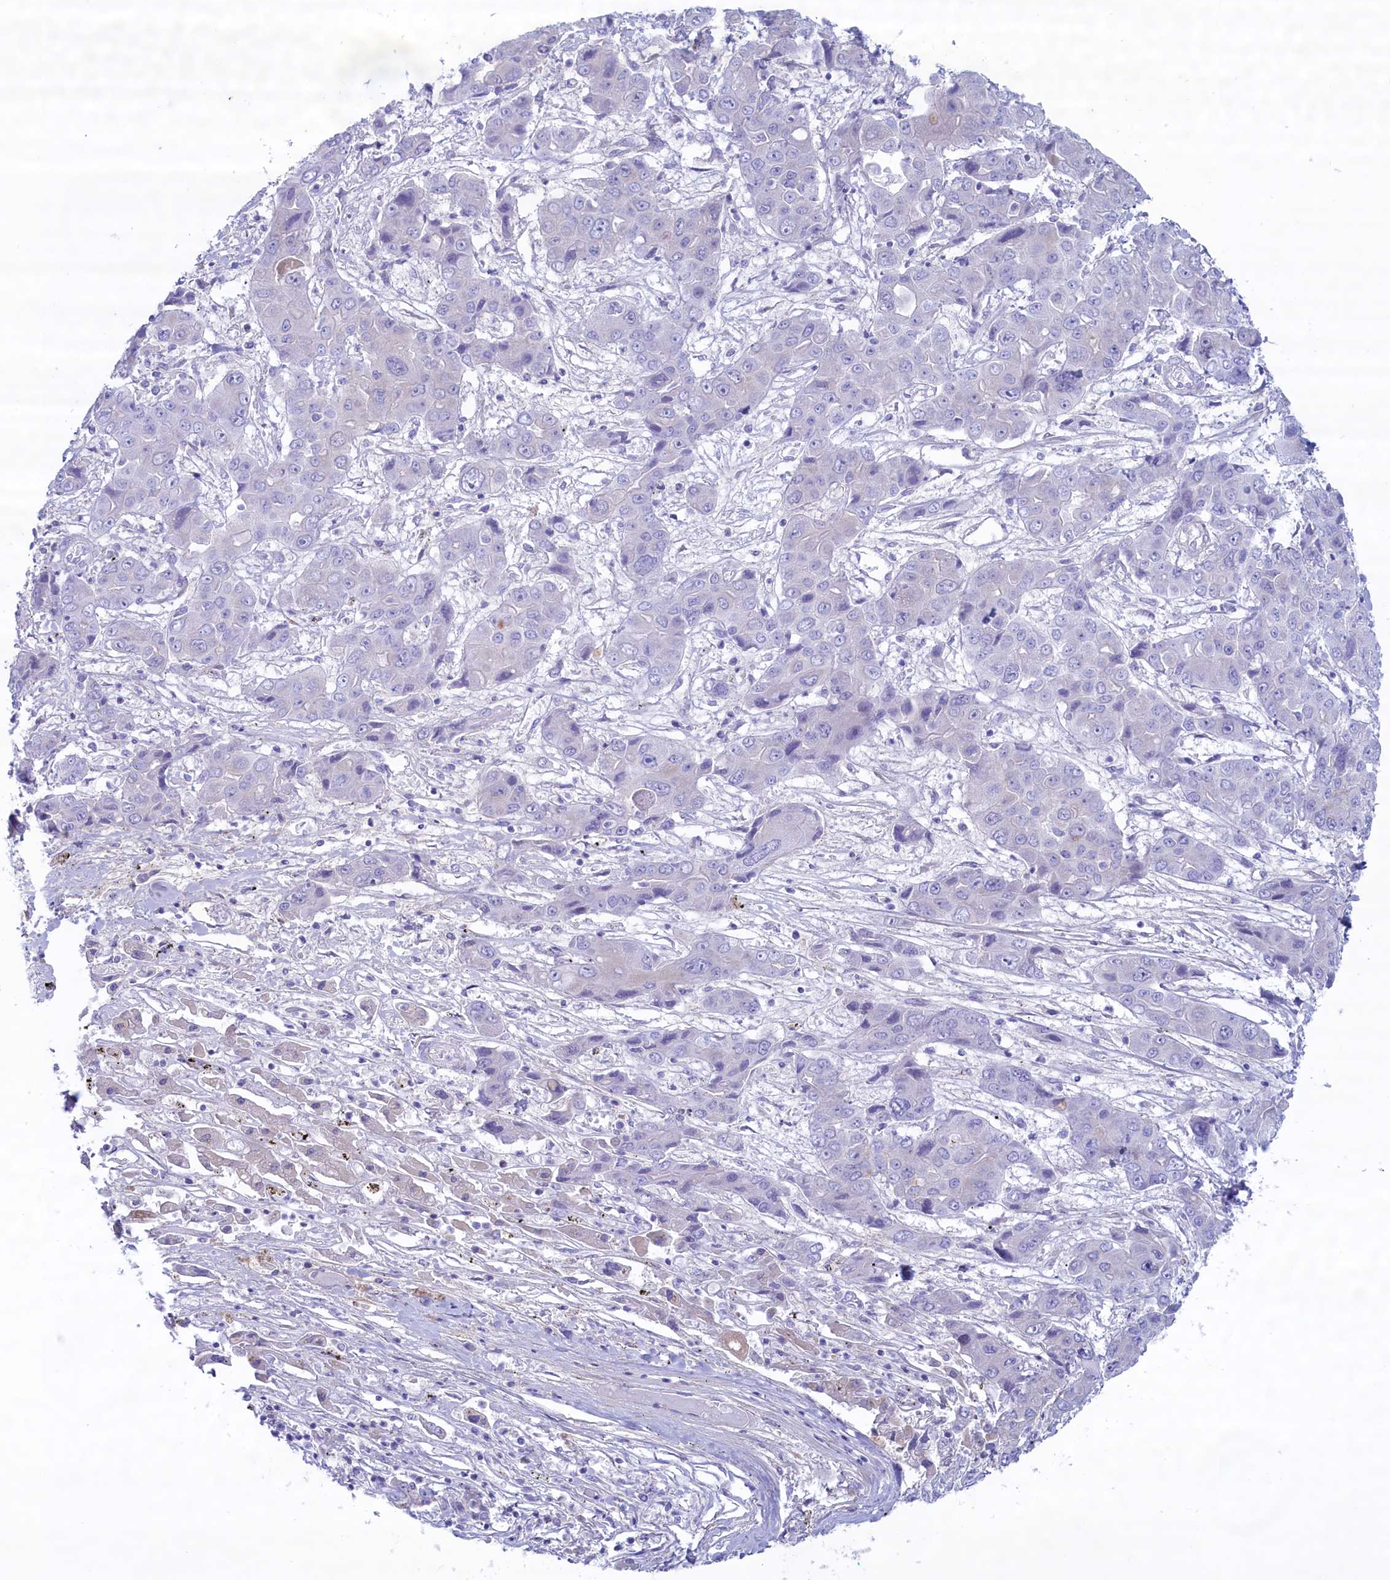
{"staining": {"intensity": "negative", "quantity": "none", "location": "none"}, "tissue": "liver cancer", "cell_type": "Tumor cells", "image_type": "cancer", "snomed": [{"axis": "morphology", "description": "Cholangiocarcinoma"}, {"axis": "topography", "description": "Liver"}], "caption": "The immunohistochemistry (IHC) micrograph has no significant positivity in tumor cells of liver cancer (cholangiocarcinoma) tissue. Nuclei are stained in blue.", "gene": "MPV17L2", "patient": {"sex": "male", "age": 67}}